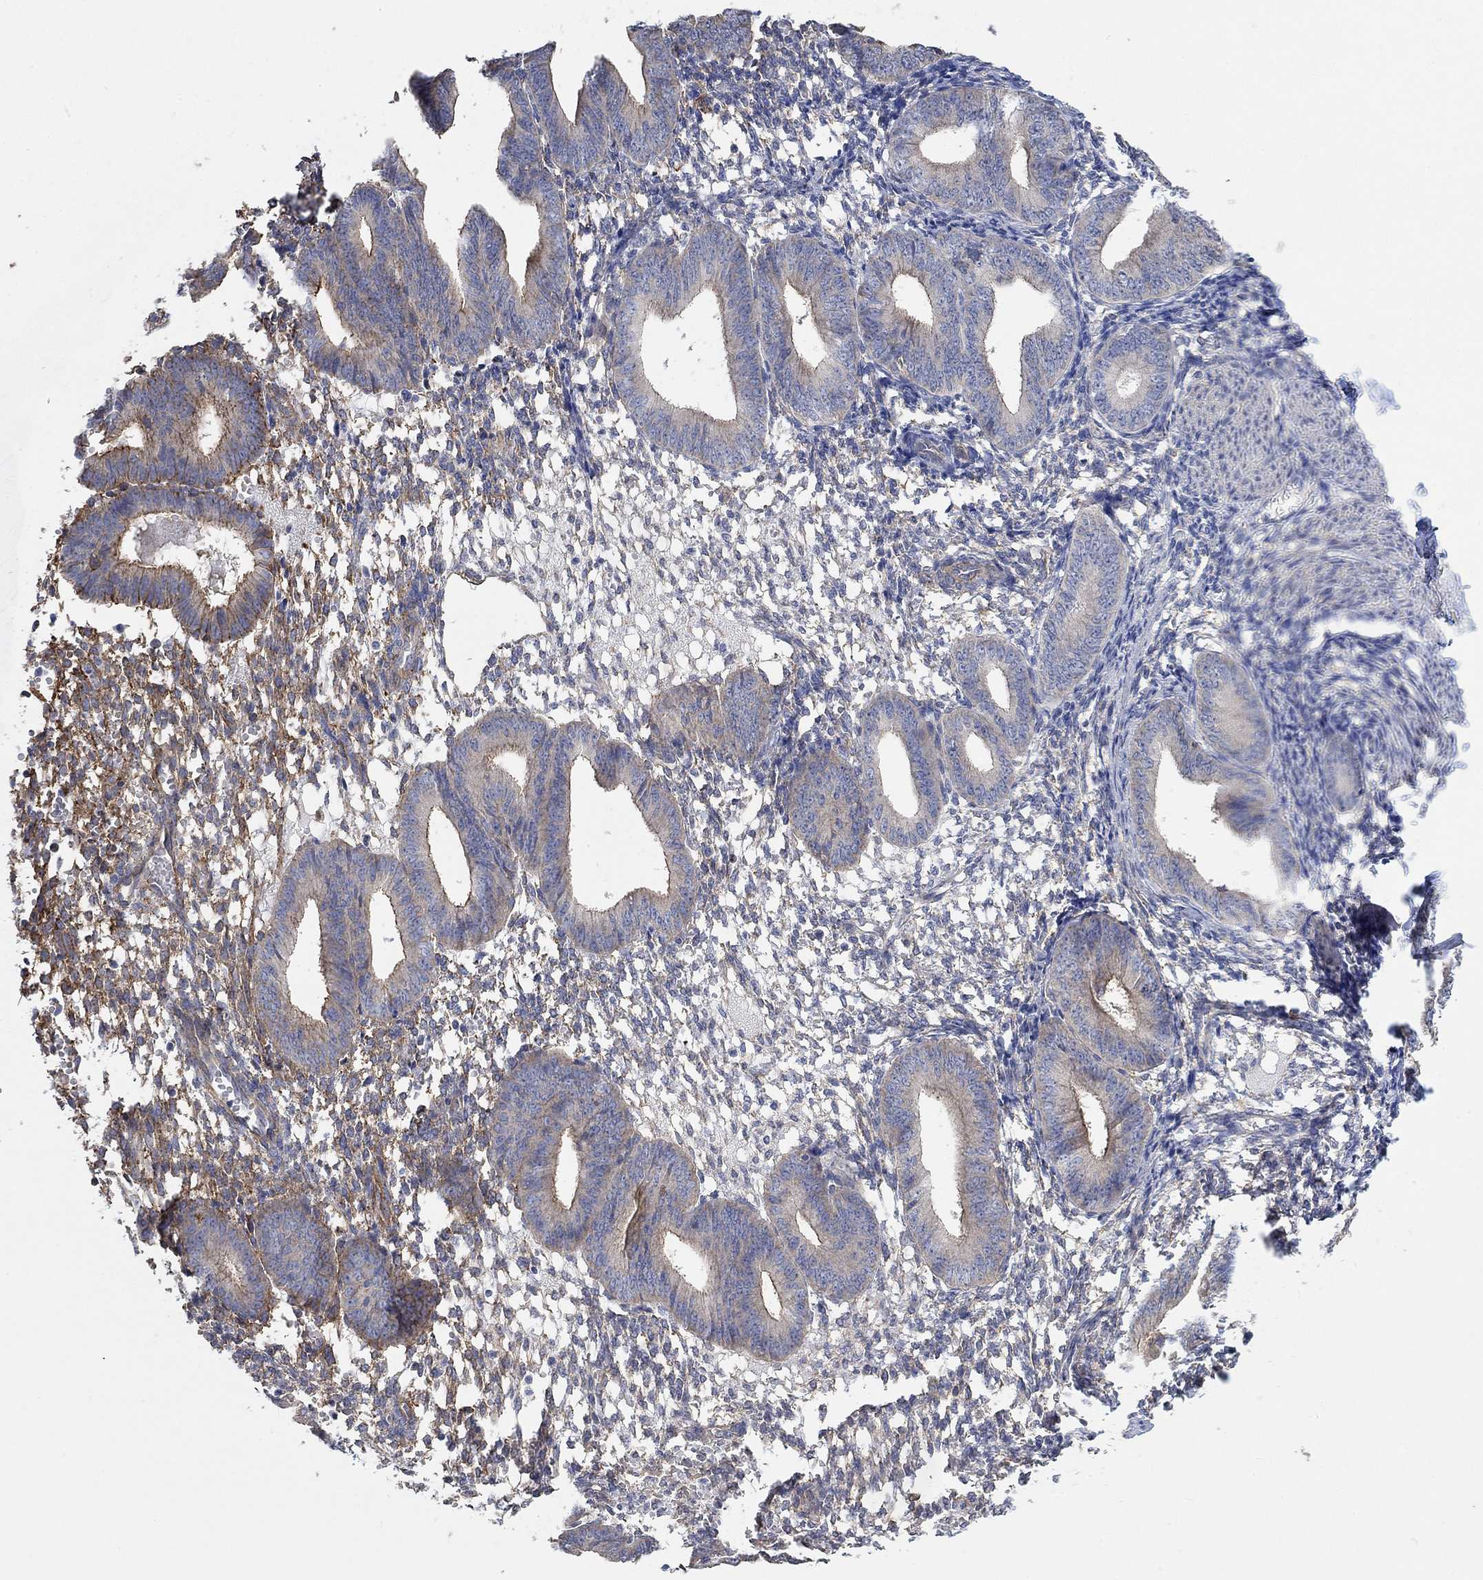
{"staining": {"intensity": "weak", "quantity": "25%-75%", "location": "cytoplasmic/membranous"}, "tissue": "endometrium", "cell_type": "Cells in endometrial stroma", "image_type": "normal", "snomed": [{"axis": "morphology", "description": "Normal tissue, NOS"}, {"axis": "topography", "description": "Endometrium"}], "caption": "Brown immunohistochemical staining in benign human endometrium demonstrates weak cytoplasmic/membranous positivity in approximately 25%-75% of cells in endometrial stroma.", "gene": "SYT16", "patient": {"sex": "female", "age": 39}}